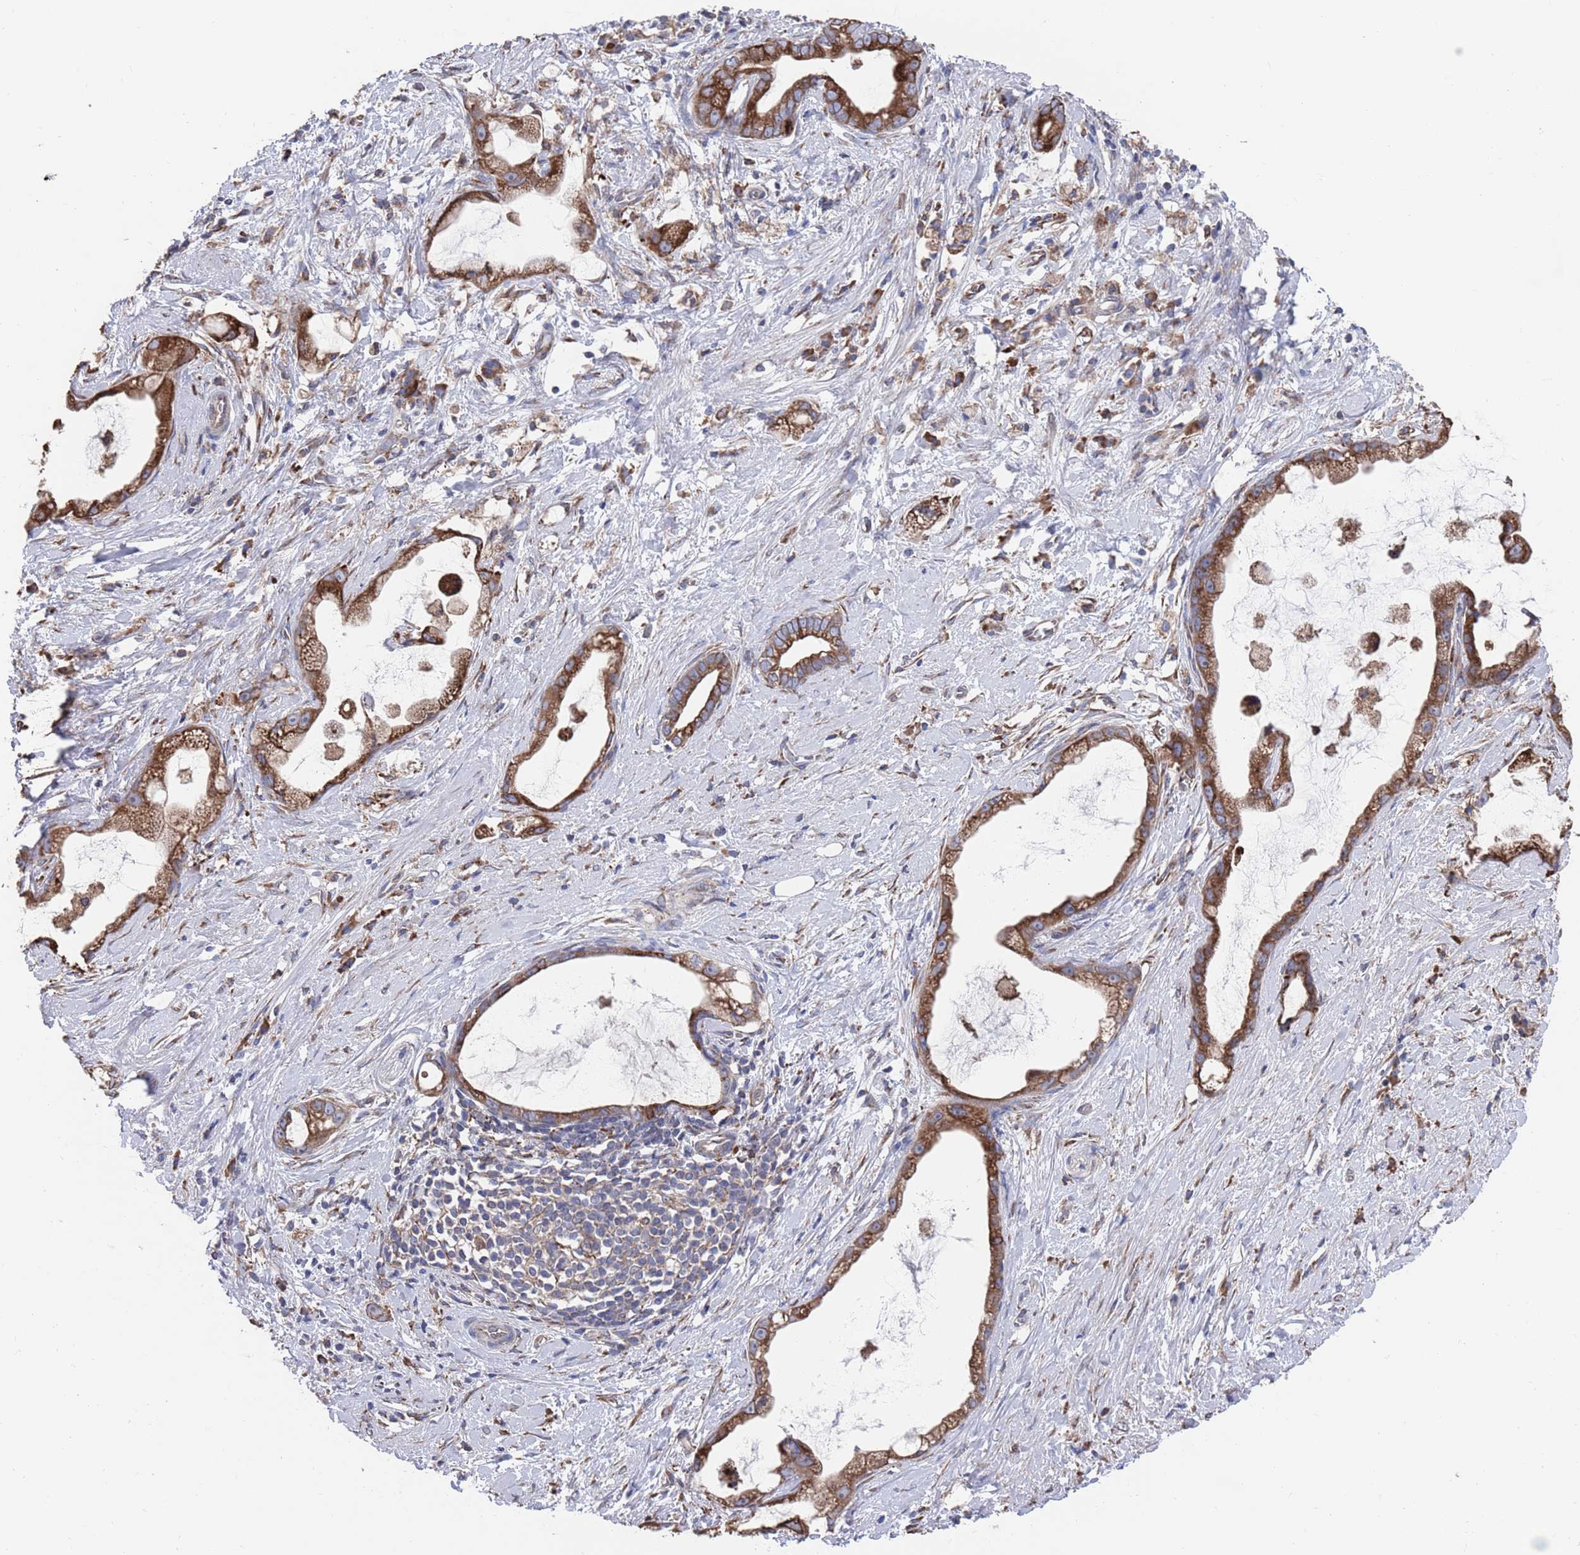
{"staining": {"intensity": "strong", "quantity": ">75%", "location": "cytoplasmic/membranous"}, "tissue": "stomach cancer", "cell_type": "Tumor cells", "image_type": "cancer", "snomed": [{"axis": "morphology", "description": "Adenocarcinoma, NOS"}, {"axis": "topography", "description": "Stomach"}], "caption": "Immunohistochemistry (IHC) (DAB (3,3'-diaminobenzidine)) staining of human stomach cancer (adenocarcinoma) reveals strong cytoplasmic/membranous protein positivity in approximately >75% of tumor cells.", "gene": "GID8", "patient": {"sex": "male", "age": 55}}